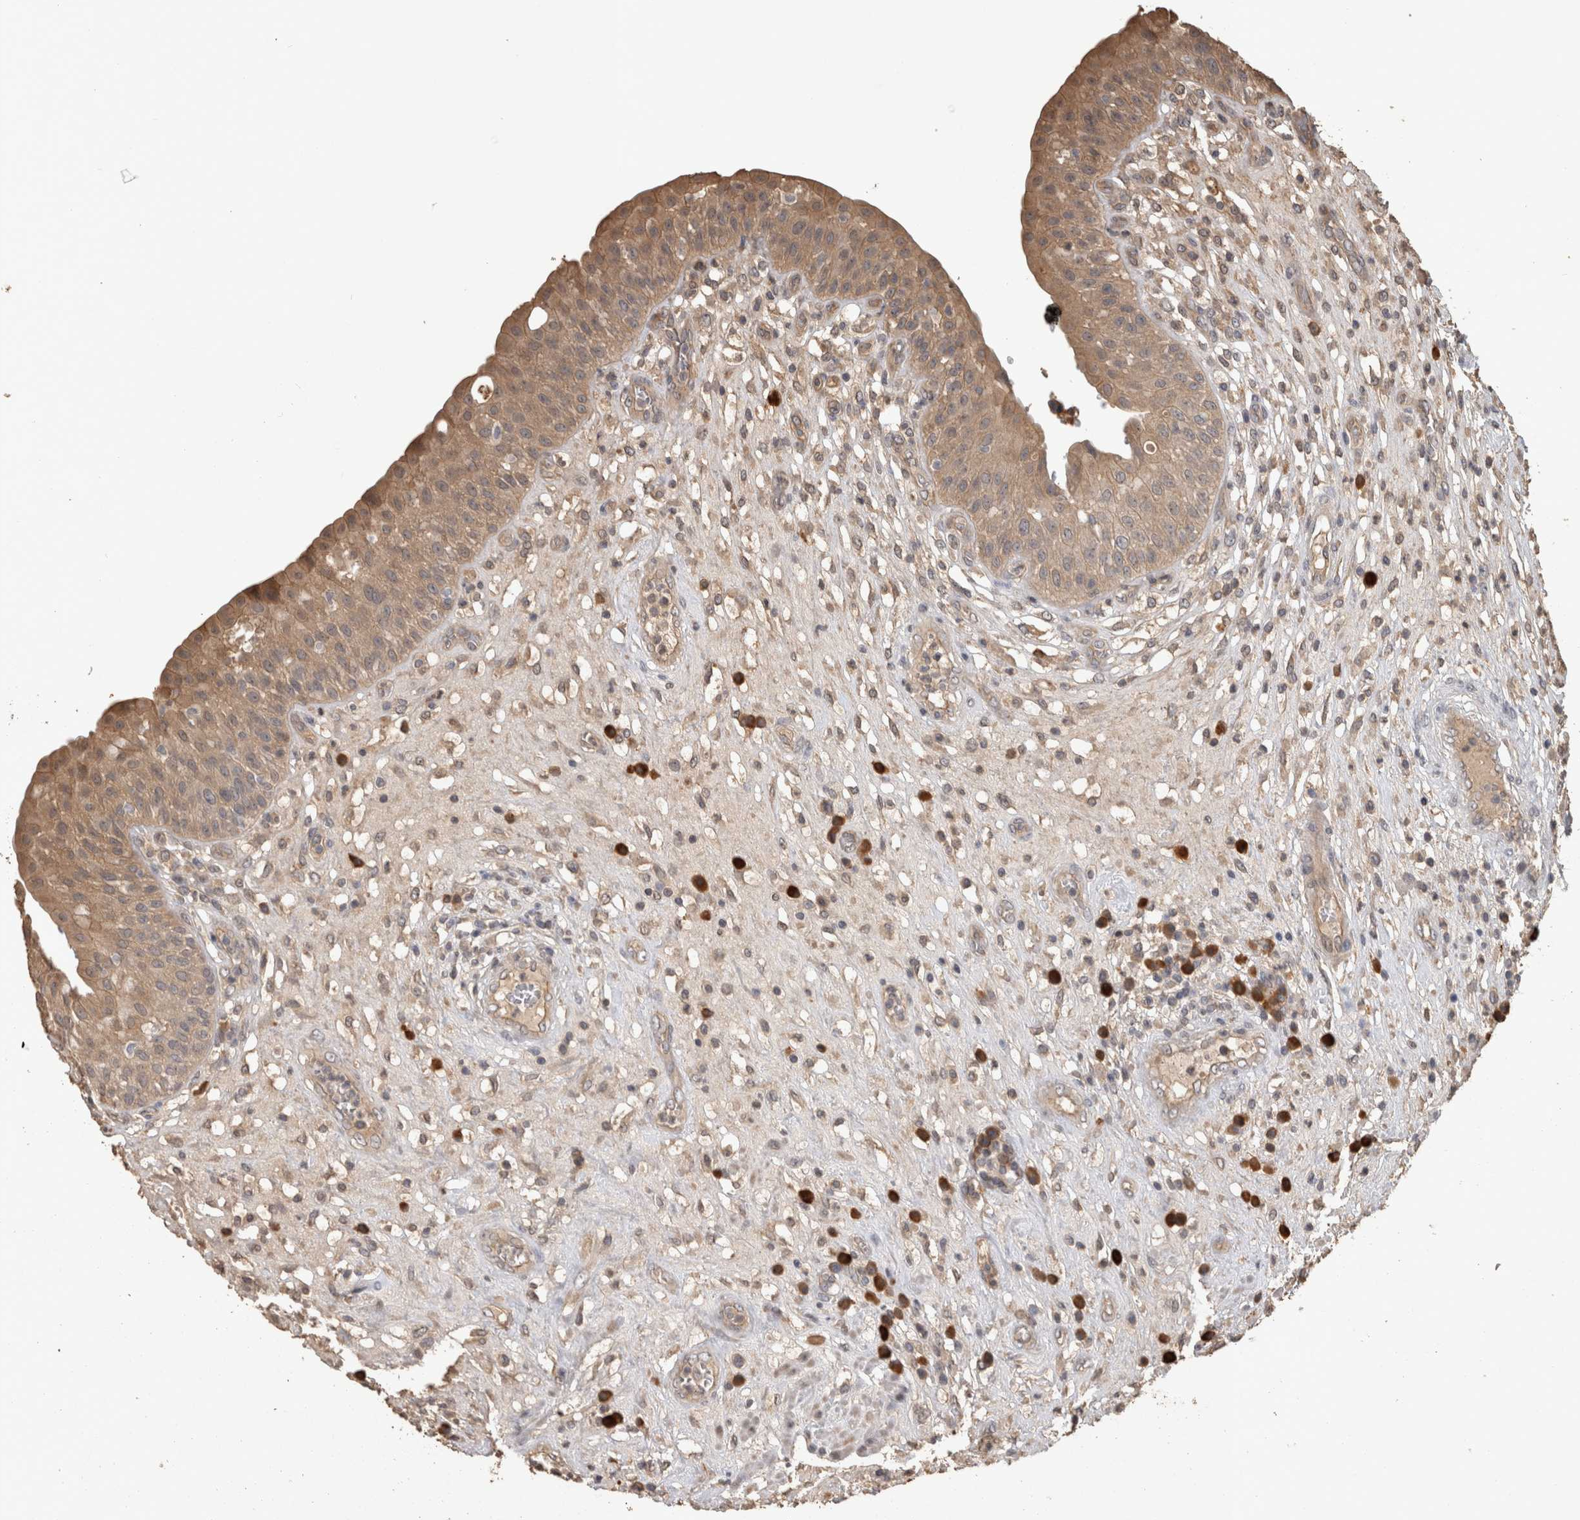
{"staining": {"intensity": "moderate", "quantity": ">75%", "location": "cytoplasmic/membranous"}, "tissue": "urinary bladder", "cell_type": "Urothelial cells", "image_type": "normal", "snomed": [{"axis": "morphology", "description": "Normal tissue, NOS"}, {"axis": "topography", "description": "Urinary bladder"}], "caption": "Protein expression analysis of unremarkable human urinary bladder reveals moderate cytoplasmic/membranous expression in approximately >75% of urothelial cells.", "gene": "RHPN1", "patient": {"sex": "female", "age": 62}}